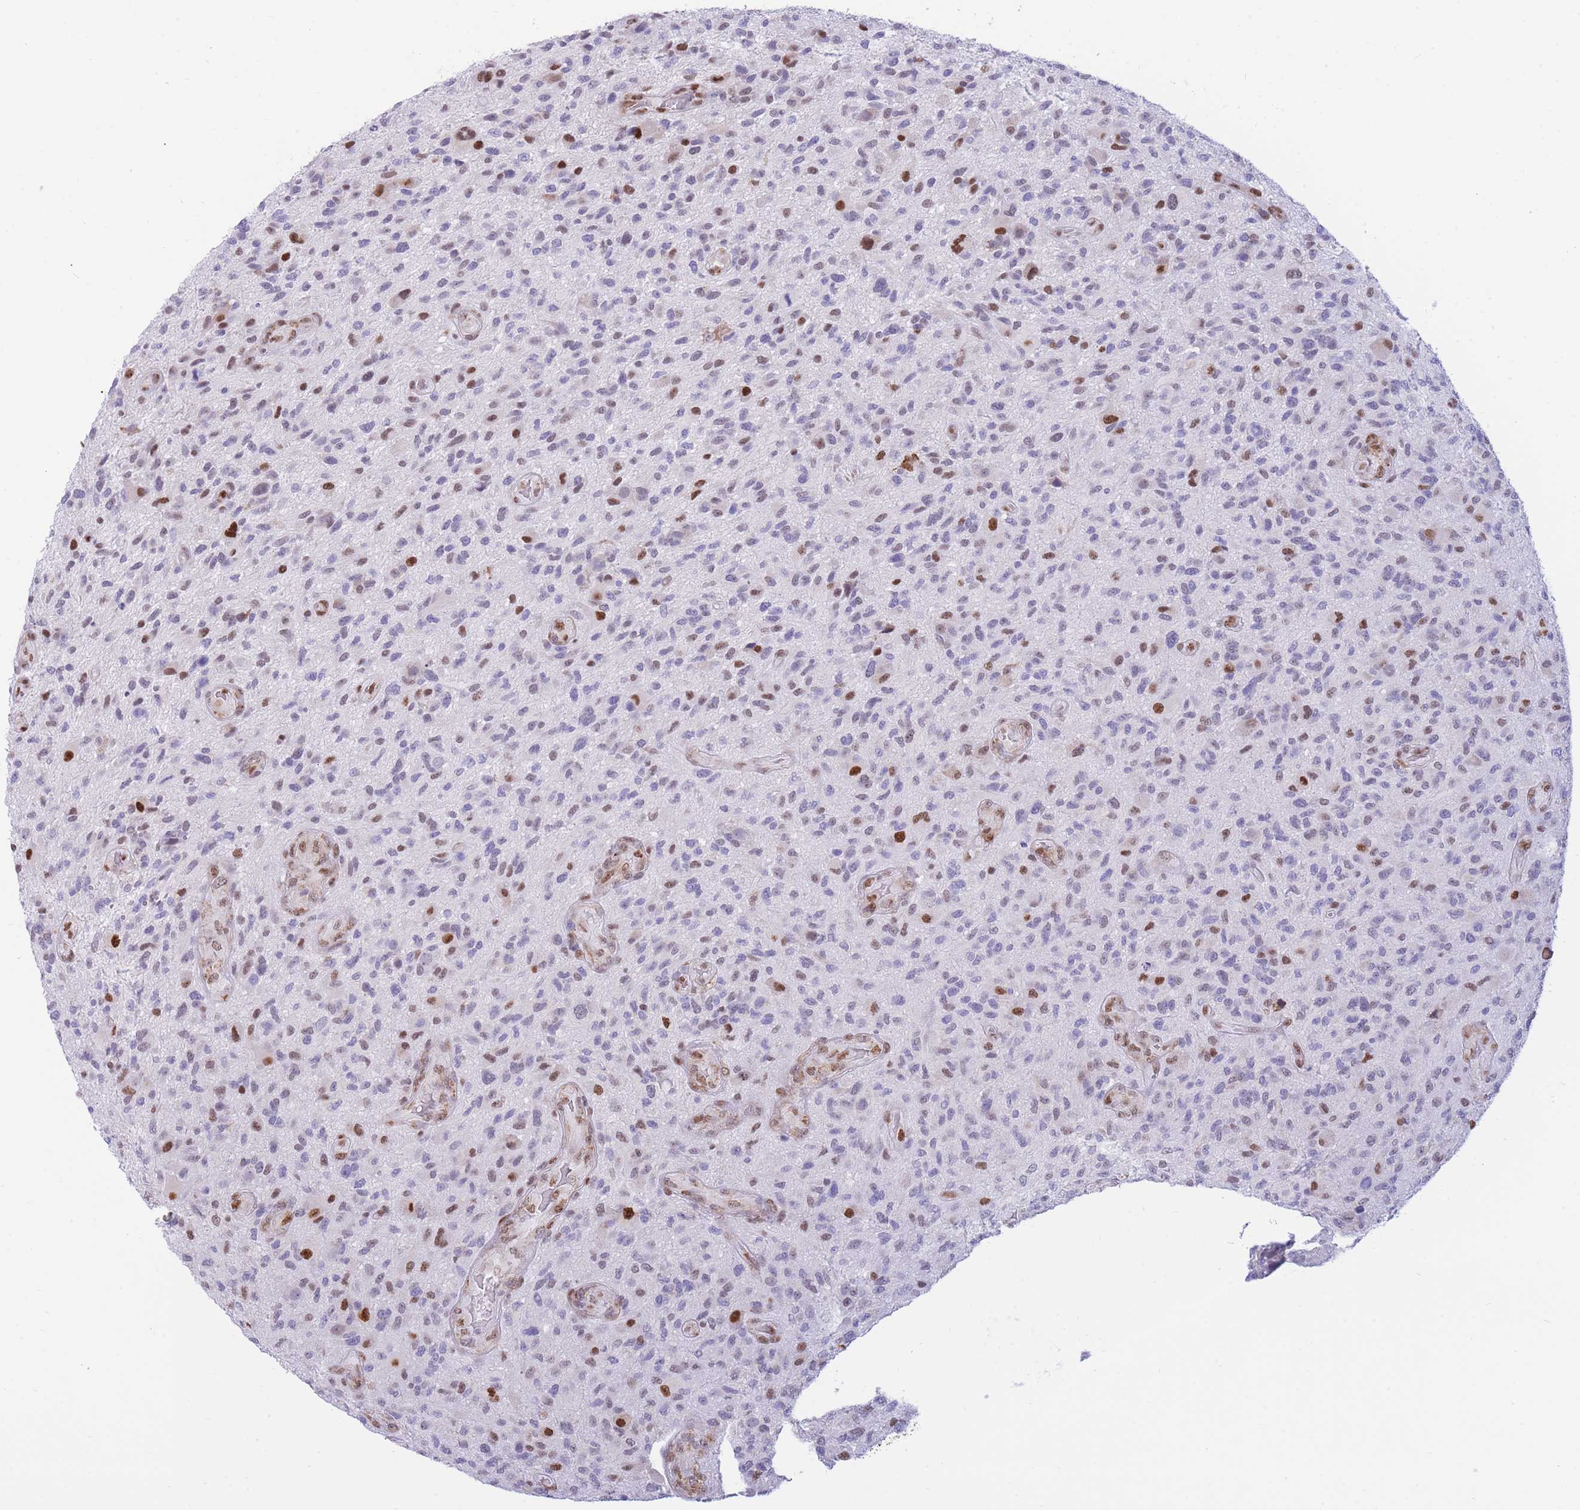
{"staining": {"intensity": "moderate", "quantity": "<25%", "location": "nuclear"}, "tissue": "glioma", "cell_type": "Tumor cells", "image_type": "cancer", "snomed": [{"axis": "morphology", "description": "Glioma, malignant, High grade"}, {"axis": "topography", "description": "Brain"}], "caption": "The histopathology image demonstrates immunohistochemical staining of malignant glioma (high-grade). There is moderate nuclear positivity is seen in about <25% of tumor cells.", "gene": "FAM153A", "patient": {"sex": "male", "age": 47}}